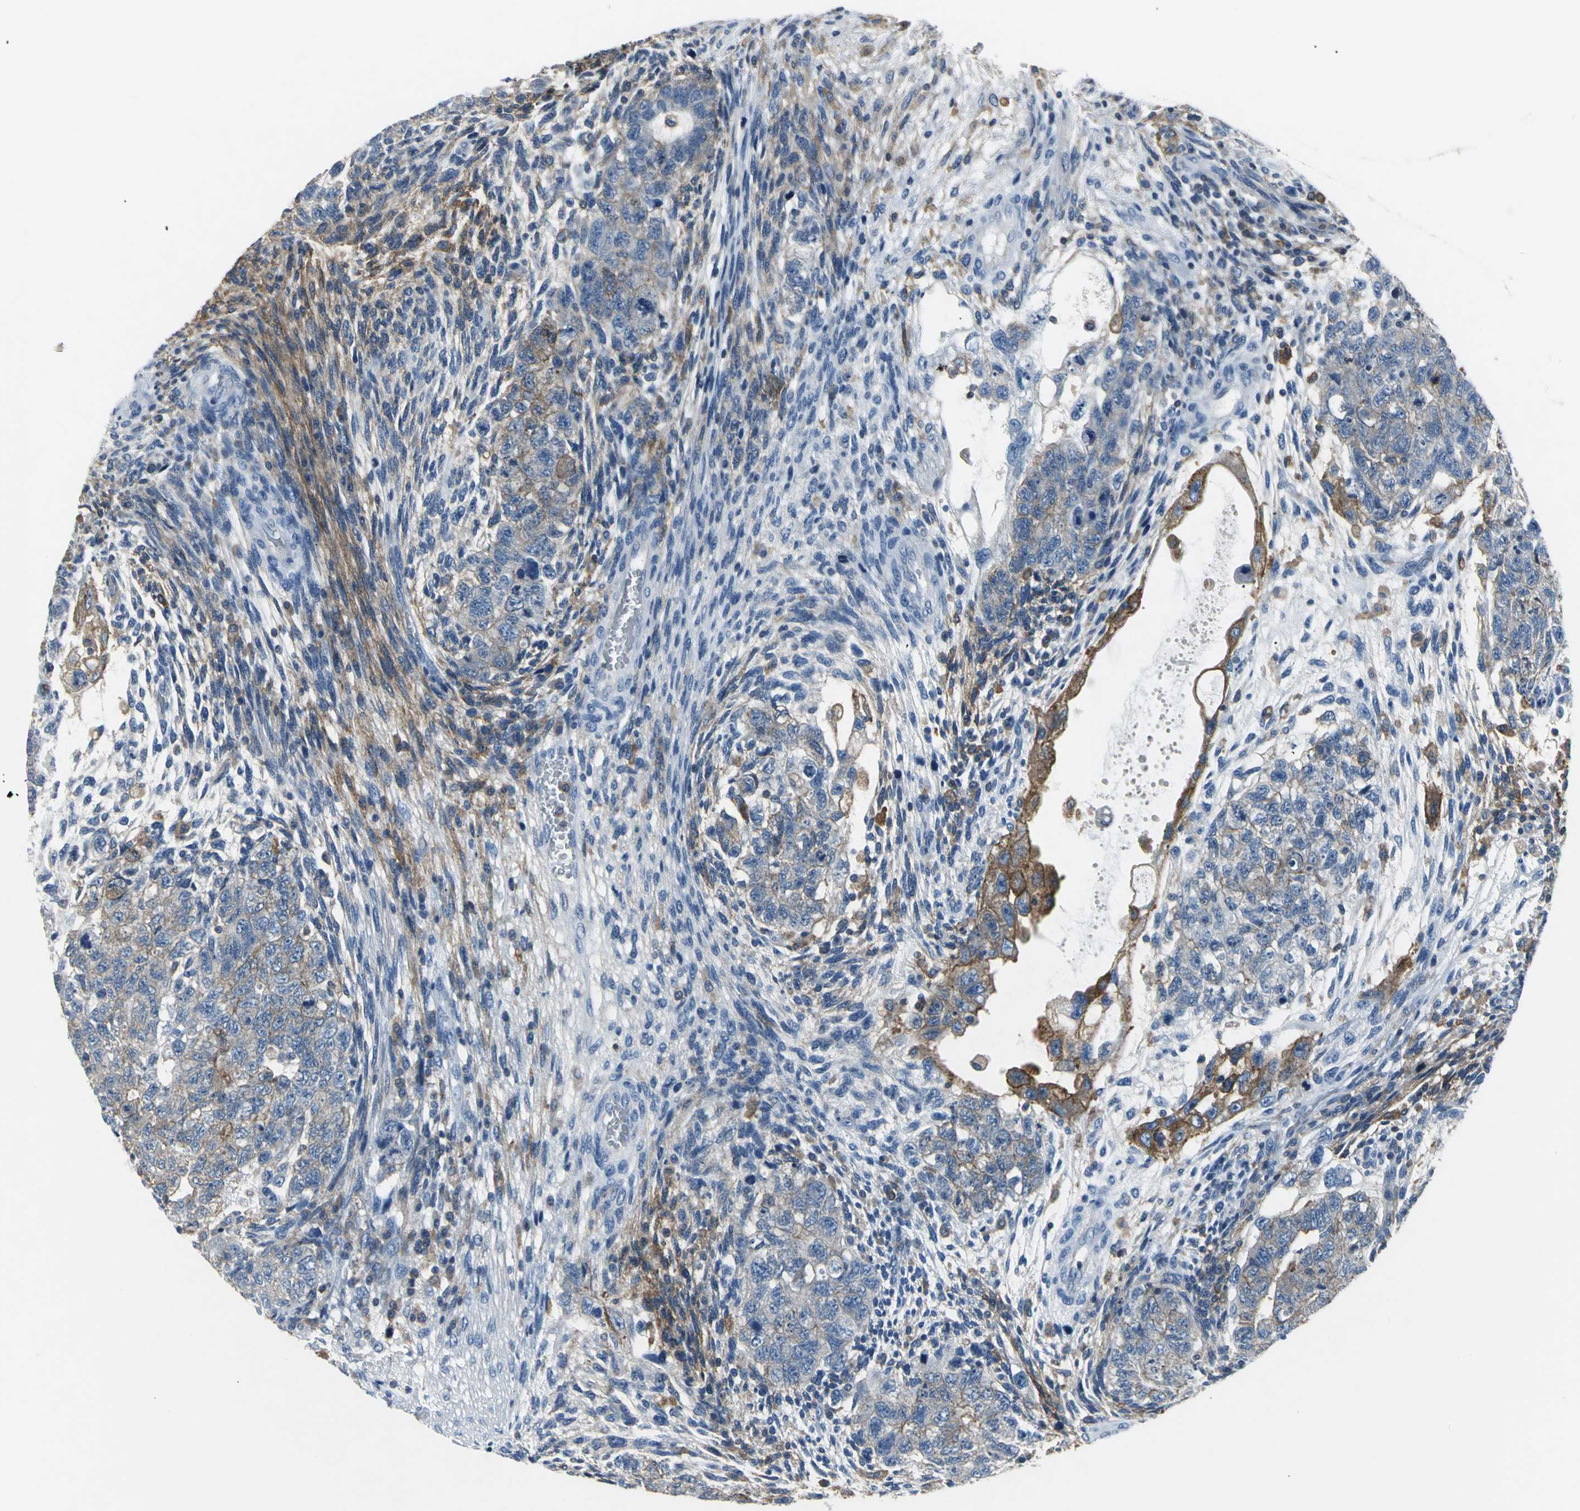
{"staining": {"intensity": "weak", "quantity": ">75%", "location": "cytoplasmic/membranous"}, "tissue": "testis cancer", "cell_type": "Tumor cells", "image_type": "cancer", "snomed": [{"axis": "morphology", "description": "Normal tissue, NOS"}, {"axis": "morphology", "description": "Carcinoma, Embryonal, NOS"}, {"axis": "topography", "description": "Testis"}], "caption": "The immunohistochemical stain labels weak cytoplasmic/membranous positivity in tumor cells of testis cancer (embryonal carcinoma) tissue.", "gene": "IQGAP2", "patient": {"sex": "male", "age": 36}}